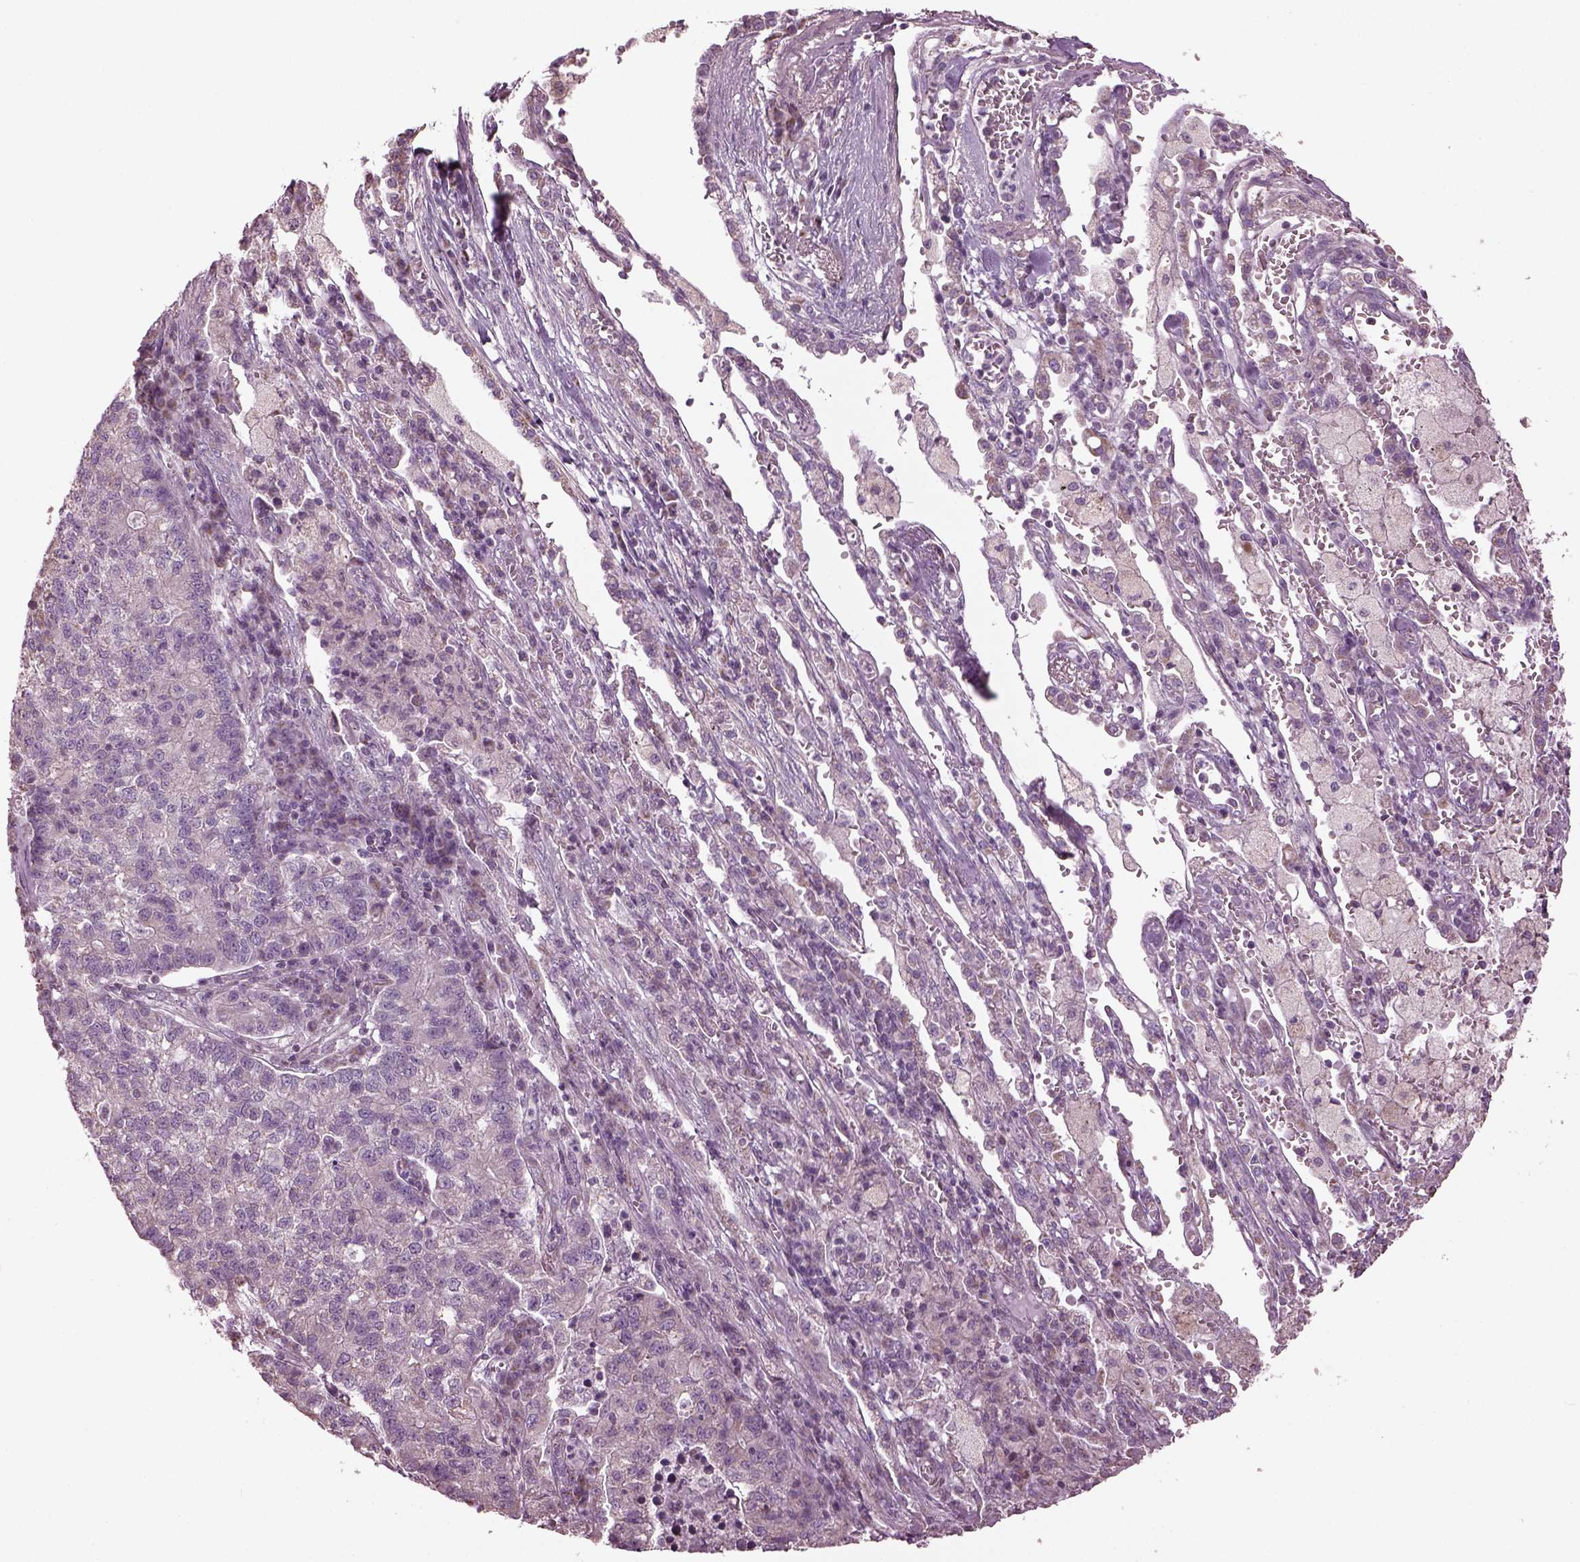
{"staining": {"intensity": "negative", "quantity": "none", "location": "none"}, "tissue": "lung cancer", "cell_type": "Tumor cells", "image_type": "cancer", "snomed": [{"axis": "morphology", "description": "Adenocarcinoma, NOS"}, {"axis": "topography", "description": "Lung"}], "caption": "IHC micrograph of neoplastic tissue: human lung cancer stained with DAB exhibits no significant protein positivity in tumor cells.", "gene": "SPATA7", "patient": {"sex": "male", "age": 57}}